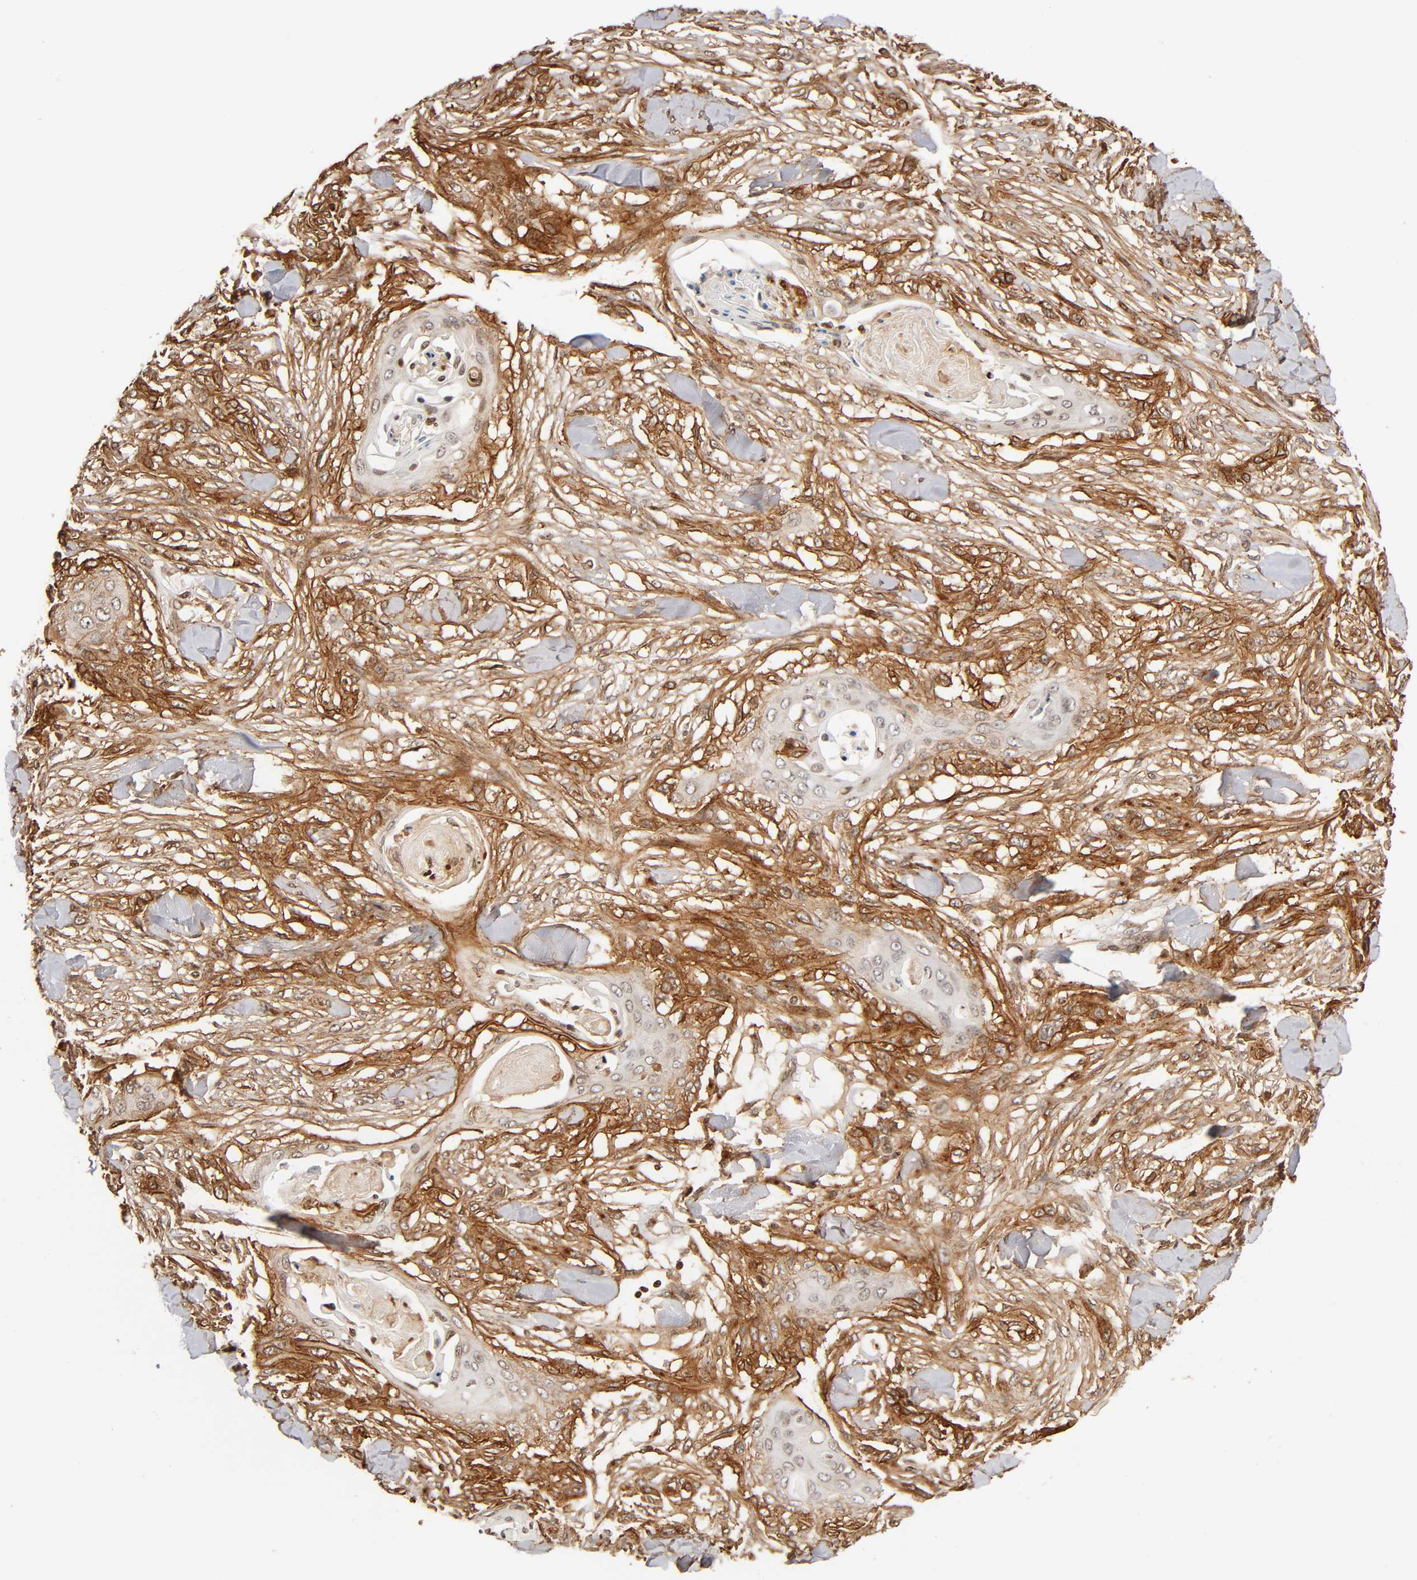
{"staining": {"intensity": "moderate", "quantity": "<25%", "location": "cytoplasmic/membranous"}, "tissue": "skin cancer", "cell_type": "Tumor cells", "image_type": "cancer", "snomed": [{"axis": "morphology", "description": "Normal tissue, NOS"}, {"axis": "morphology", "description": "Squamous cell carcinoma, NOS"}, {"axis": "topography", "description": "Skin"}], "caption": "Squamous cell carcinoma (skin) stained for a protein (brown) reveals moderate cytoplasmic/membranous positive positivity in about <25% of tumor cells.", "gene": "ITGAV", "patient": {"sex": "female", "age": 59}}